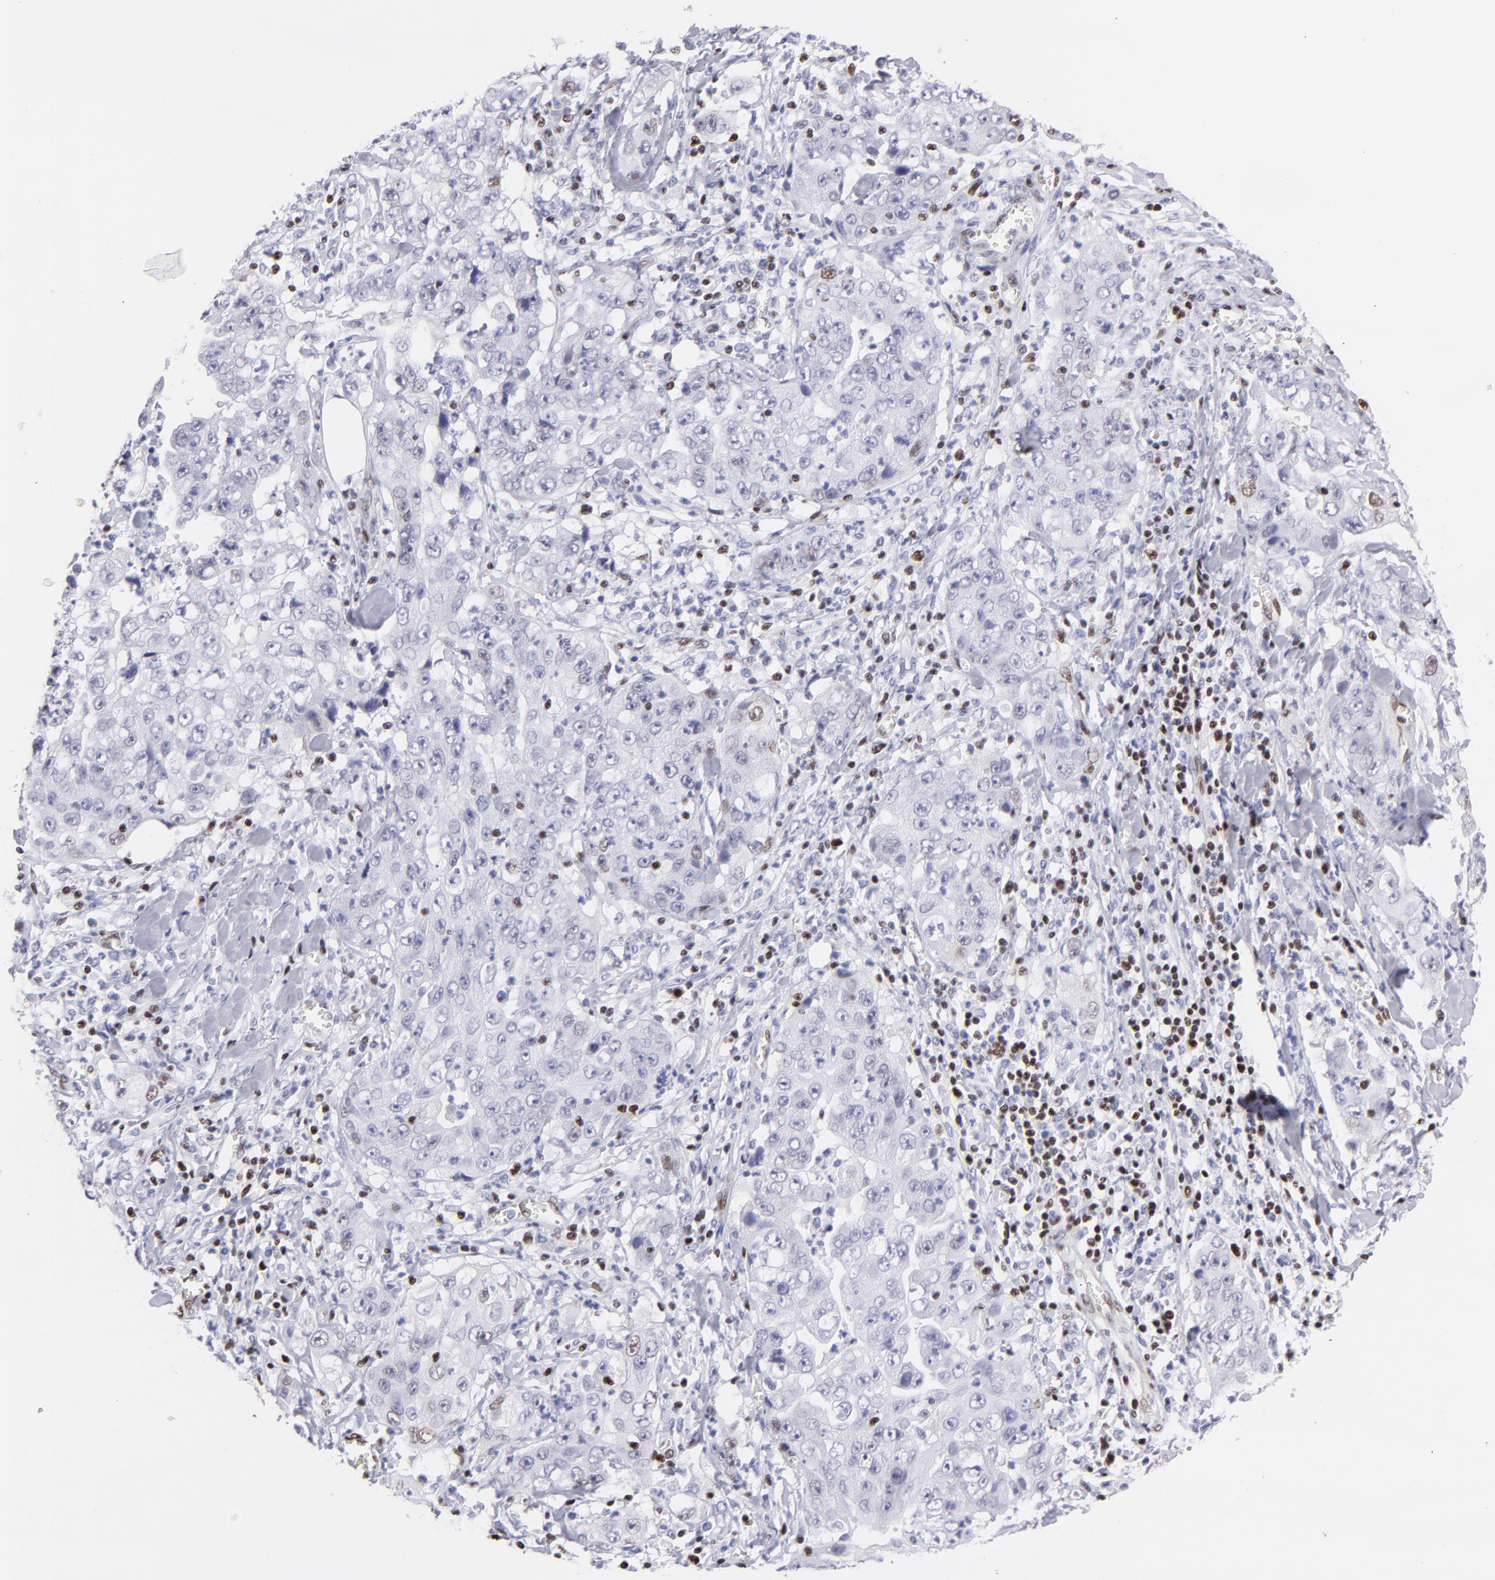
{"staining": {"intensity": "weak", "quantity": "<25%", "location": "nuclear"}, "tissue": "lung cancer", "cell_type": "Tumor cells", "image_type": "cancer", "snomed": [{"axis": "morphology", "description": "Squamous cell carcinoma, NOS"}, {"axis": "topography", "description": "Lung"}], "caption": "Lung cancer was stained to show a protein in brown. There is no significant positivity in tumor cells.", "gene": "ETS1", "patient": {"sex": "male", "age": 64}}